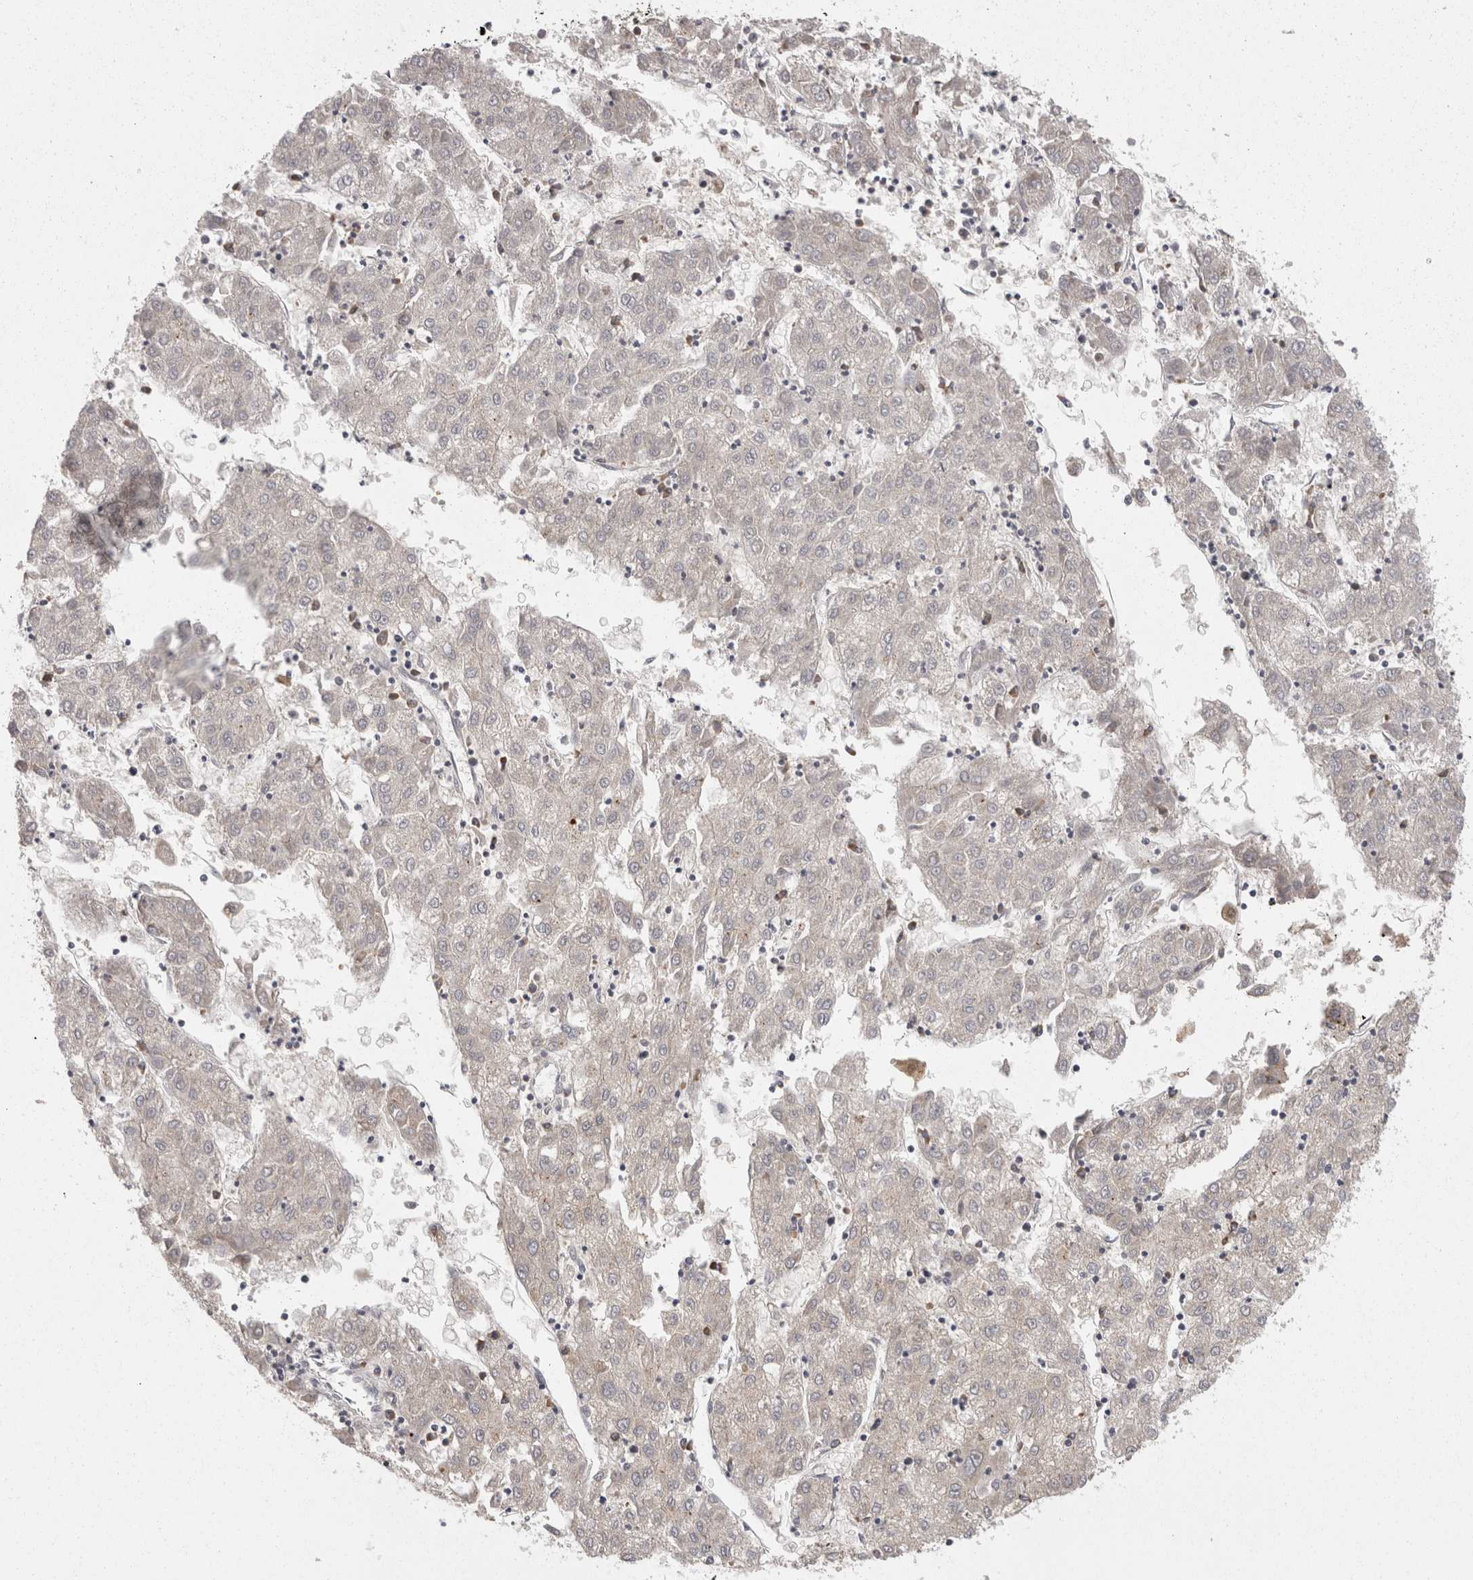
{"staining": {"intensity": "negative", "quantity": "none", "location": "none"}, "tissue": "liver cancer", "cell_type": "Tumor cells", "image_type": "cancer", "snomed": [{"axis": "morphology", "description": "Carcinoma, Hepatocellular, NOS"}, {"axis": "topography", "description": "Liver"}], "caption": "Tumor cells show no significant protein expression in liver cancer.", "gene": "ACAT2", "patient": {"sex": "male", "age": 72}}